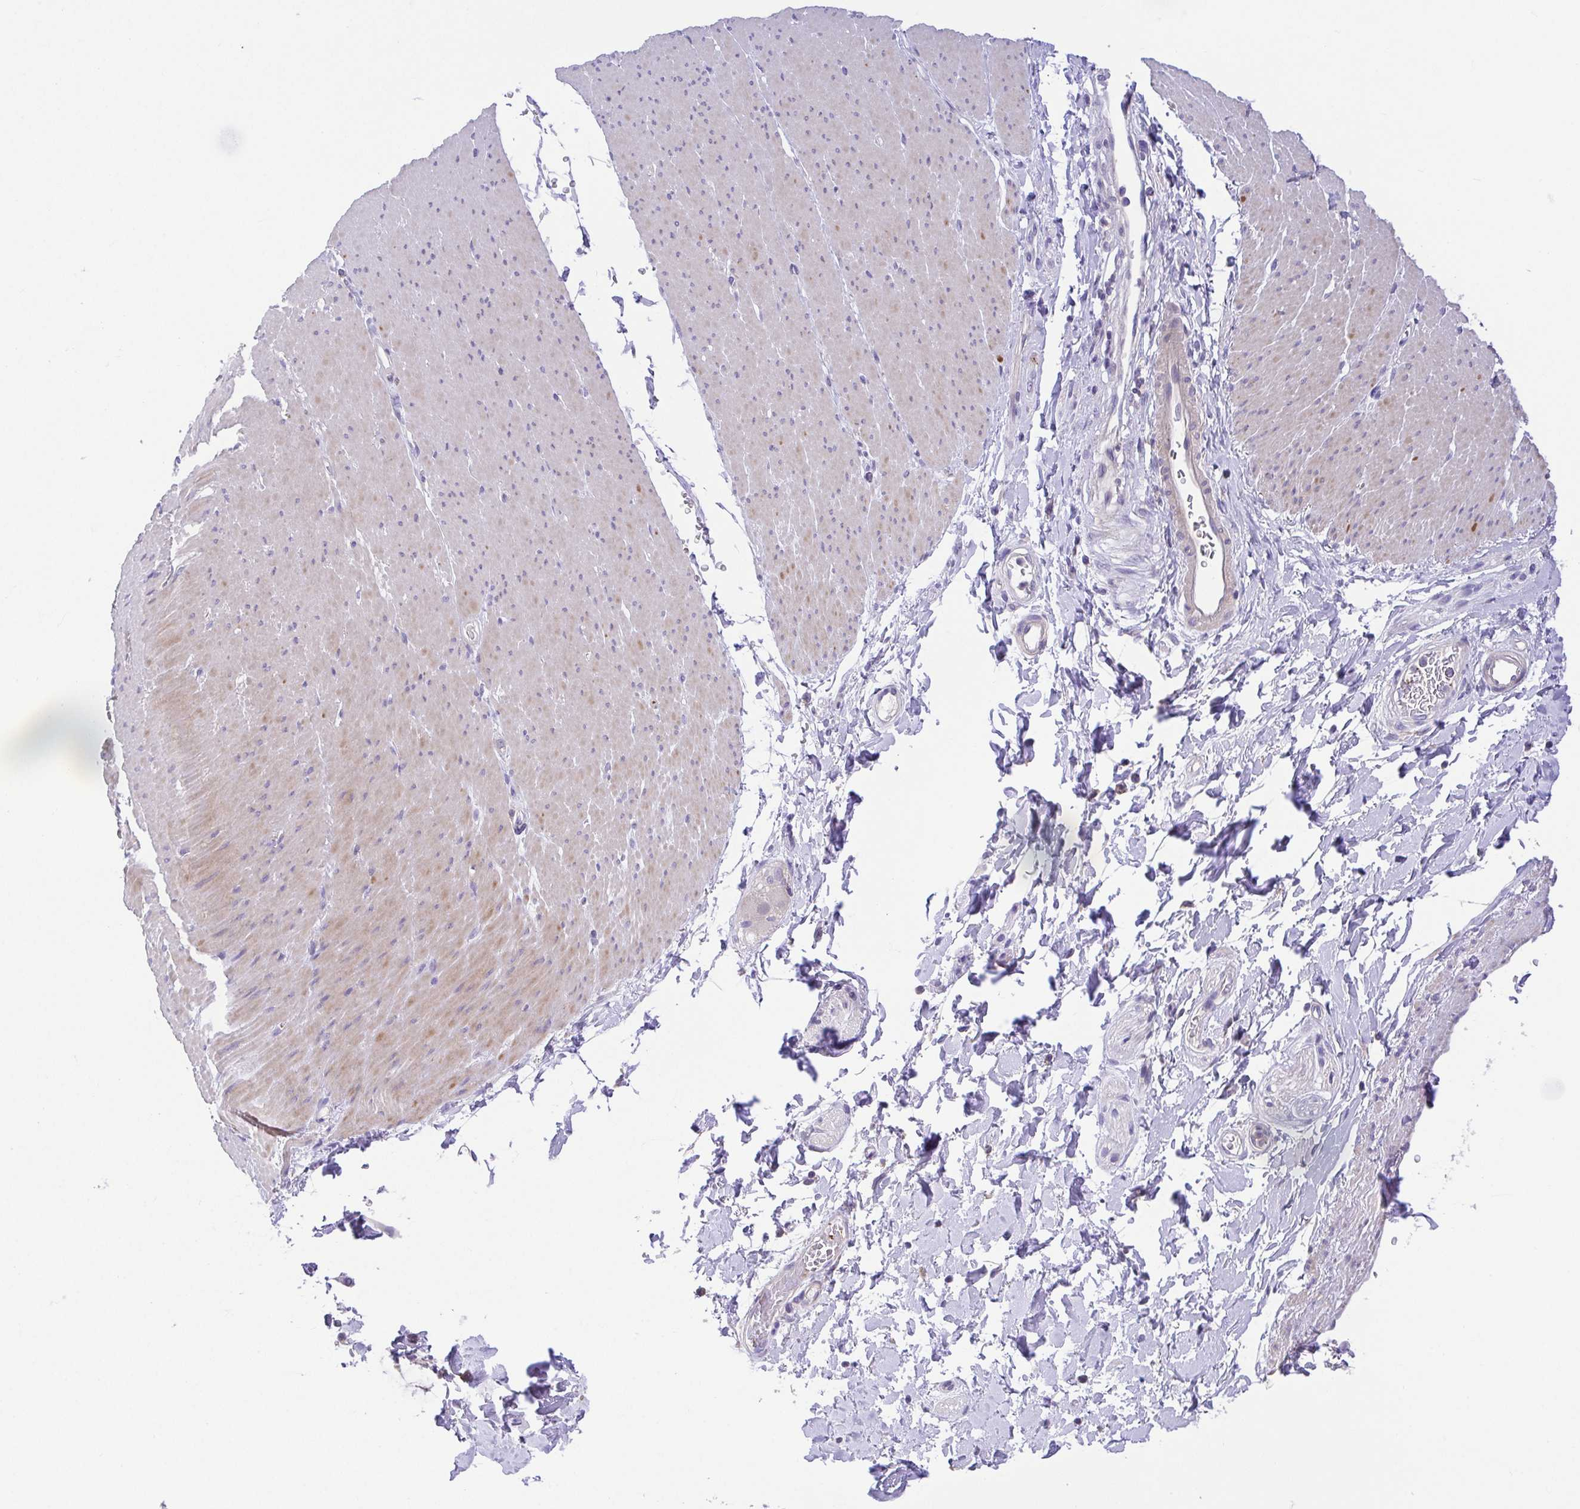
{"staining": {"intensity": "weak", "quantity": "<25%", "location": "cytoplasmic/membranous"}, "tissue": "smooth muscle", "cell_type": "Smooth muscle cells", "image_type": "normal", "snomed": [{"axis": "morphology", "description": "Normal tissue, NOS"}, {"axis": "topography", "description": "Smooth muscle"}, {"axis": "topography", "description": "Rectum"}], "caption": "This micrograph is of normal smooth muscle stained with IHC to label a protein in brown with the nuclei are counter-stained blue. There is no positivity in smooth muscle cells. Brightfield microscopy of immunohistochemistry (IHC) stained with DAB (brown) and hematoxylin (blue), captured at high magnification.", "gene": "PRR14L", "patient": {"sex": "male", "age": 53}}